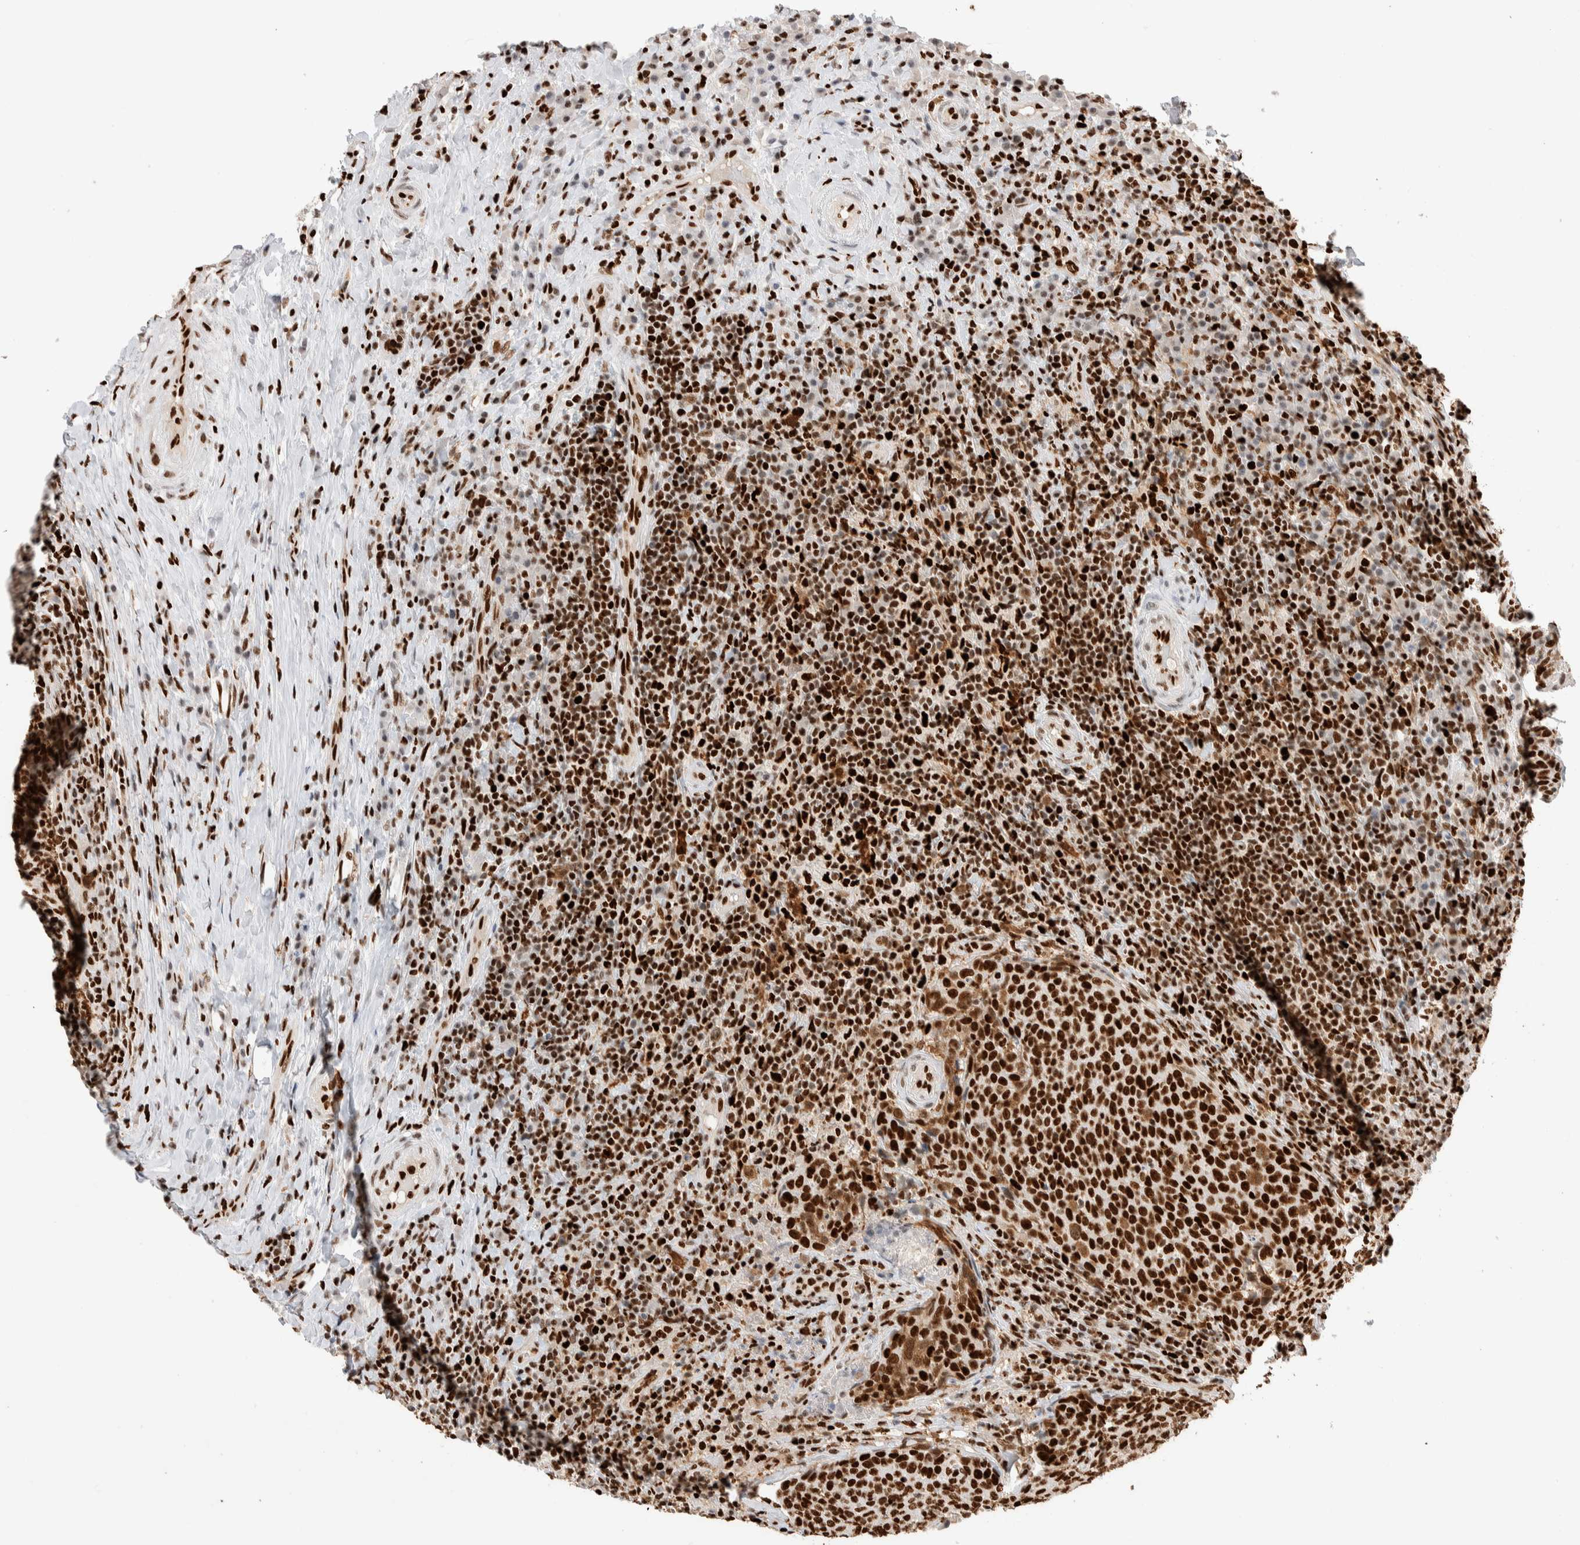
{"staining": {"intensity": "strong", "quantity": ">75%", "location": "cytoplasmic/membranous,nuclear"}, "tissue": "head and neck cancer", "cell_type": "Tumor cells", "image_type": "cancer", "snomed": [{"axis": "morphology", "description": "Squamous cell carcinoma, NOS"}, {"axis": "morphology", "description": "Squamous cell carcinoma, metastatic, NOS"}, {"axis": "topography", "description": "Lymph node"}, {"axis": "topography", "description": "Head-Neck"}], "caption": "IHC staining of head and neck squamous cell carcinoma, which exhibits high levels of strong cytoplasmic/membranous and nuclear staining in approximately >75% of tumor cells indicating strong cytoplasmic/membranous and nuclear protein positivity. The staining was performed using DAB (3,3'-diaminobenzidine) (brown) for protein detection and nuclei were counterstained in hematoxylin (blue).", "gene": "RNASEK-C17orf49", "patient": {"sex": "male", "age": 62}}